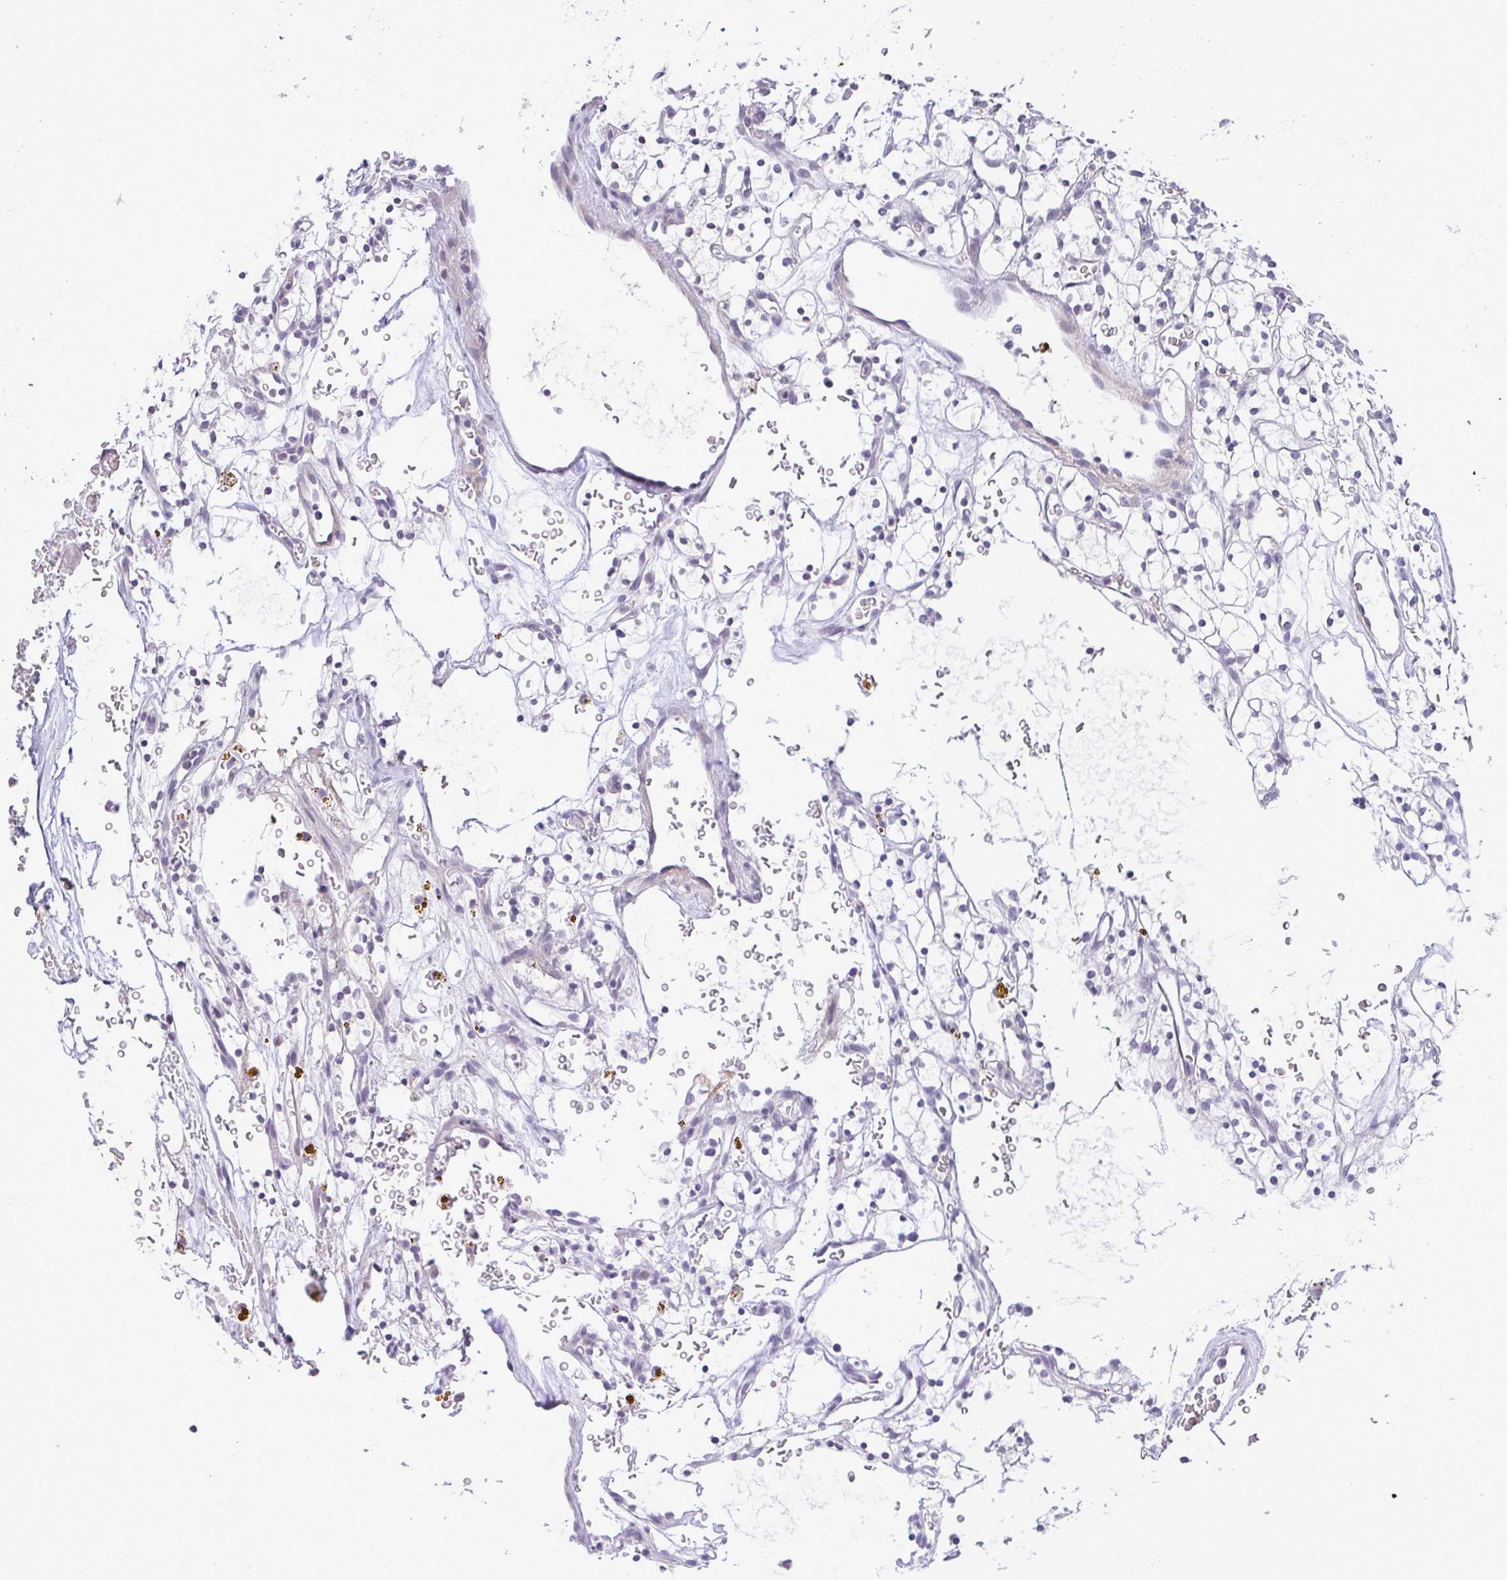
{"staining": {"intensity": "negative", "quantity": "none", "location": "none"}, "tissue": "renal cancer", "cell_type": "Tumor cells", "image_type": "cancer", "snomed": [{"axis": "morphology", "description": "Adenocarcinoma, NOS"}, {"axis": "topography", "description": "Kidney"}], "caption": "The immunohistochemistry (IHC) image has no significant expression in tumor cells of adenocarcinoma (renal) tissue.", "gene": "CACNA1S", "patient": {"sex": "female", "age": 64}}